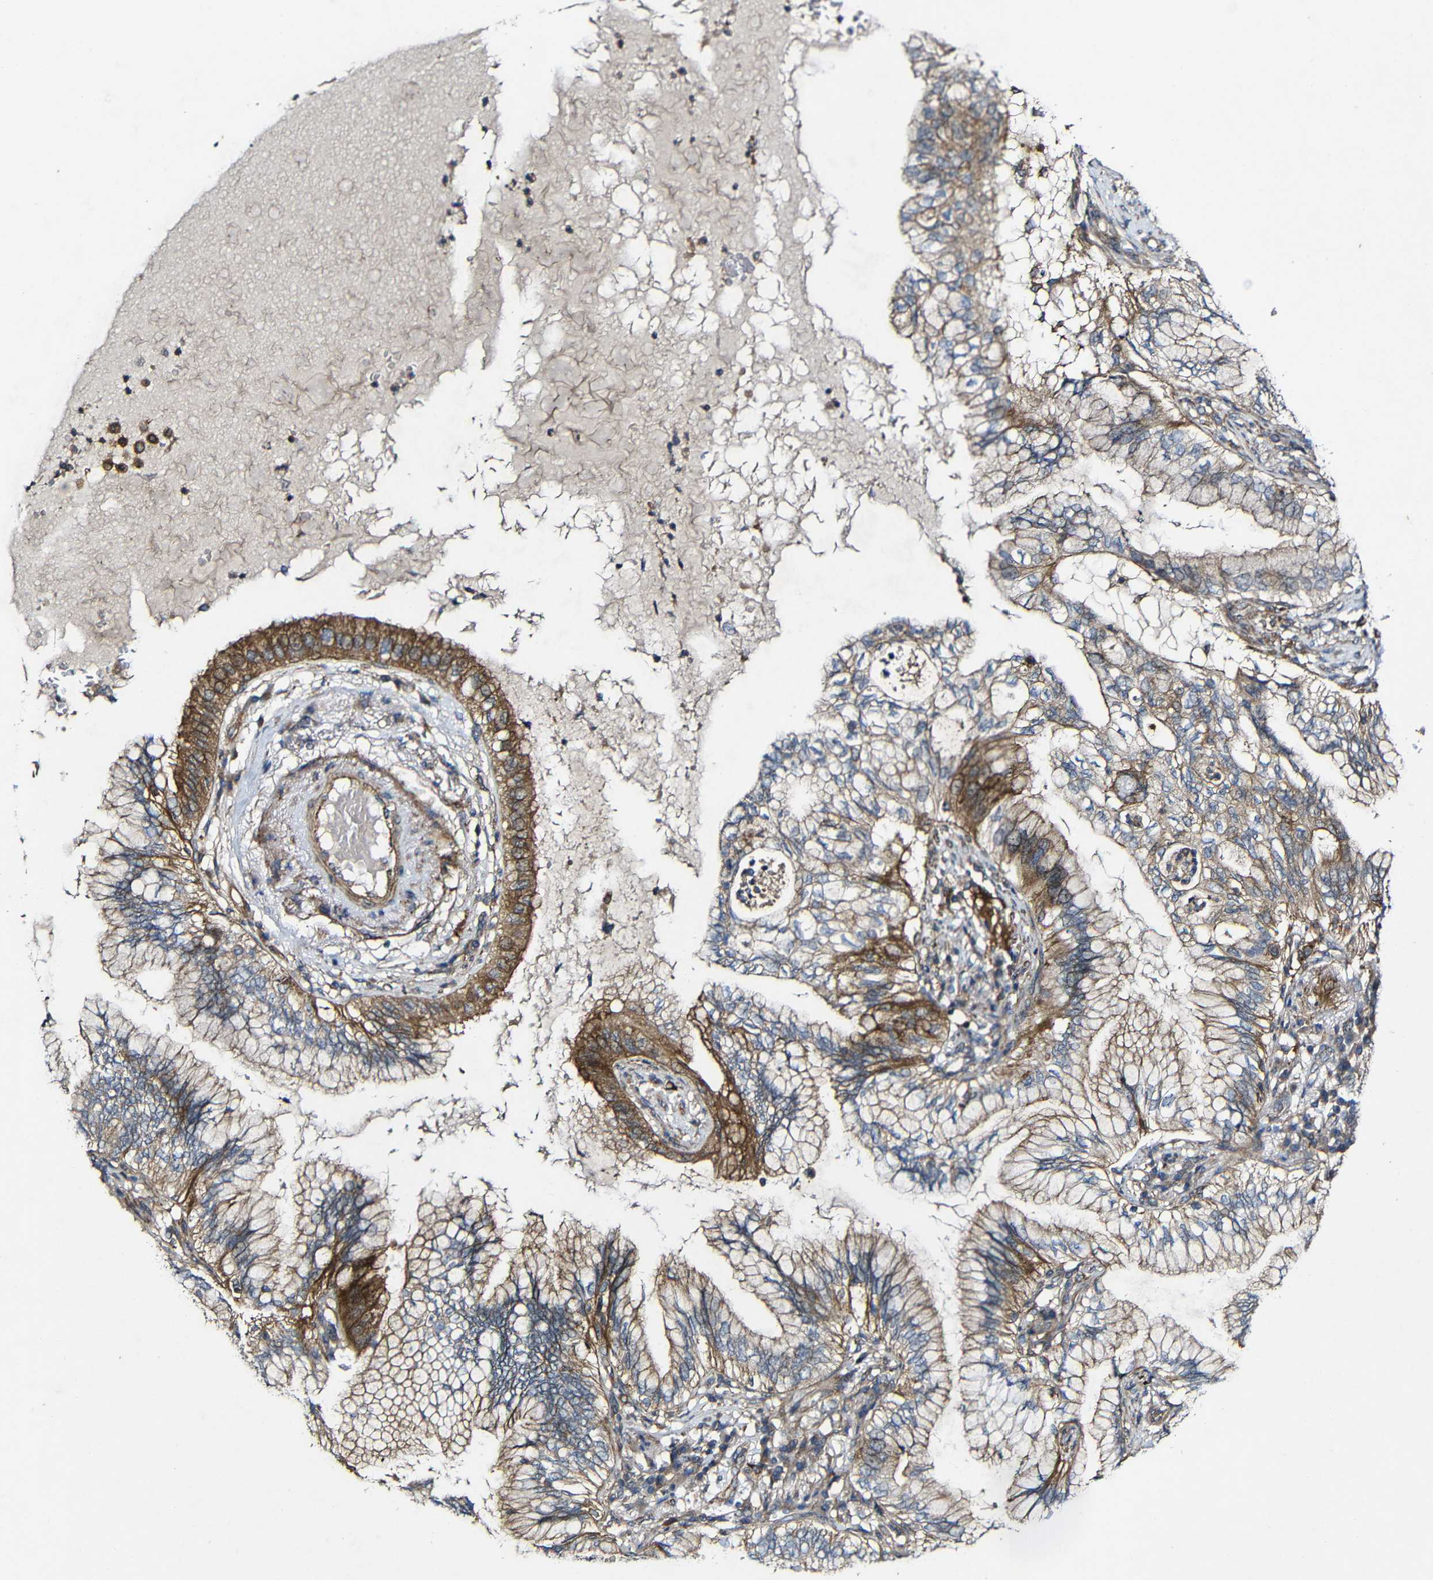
{"staining": {"intensity": "moderate", "quantity": "<25%", "location": "cytoplasmic/membranous"}, "tissue": "lung cancer", "cell_type": "Tumor cells", "image_type": "cancer", "snomed": [{"axis": "morphology", "description": "Normal tissue, NOS"}, {"axis": "morphology", "description": "Adenocarcinoma, NOS"}, {"axis": "topography", "description": "Bronchus"}, {"axis": "topography", "description": "Lung"}], "caption": "Lung adenocarcinoma was stained to show a protein in brown. There is low levels of moderate cytoplasmic/membranous positivity in approximately <25% of tumor cells.", "gene": "GSDME", "patient": {"sex": "female", "age": 70}}